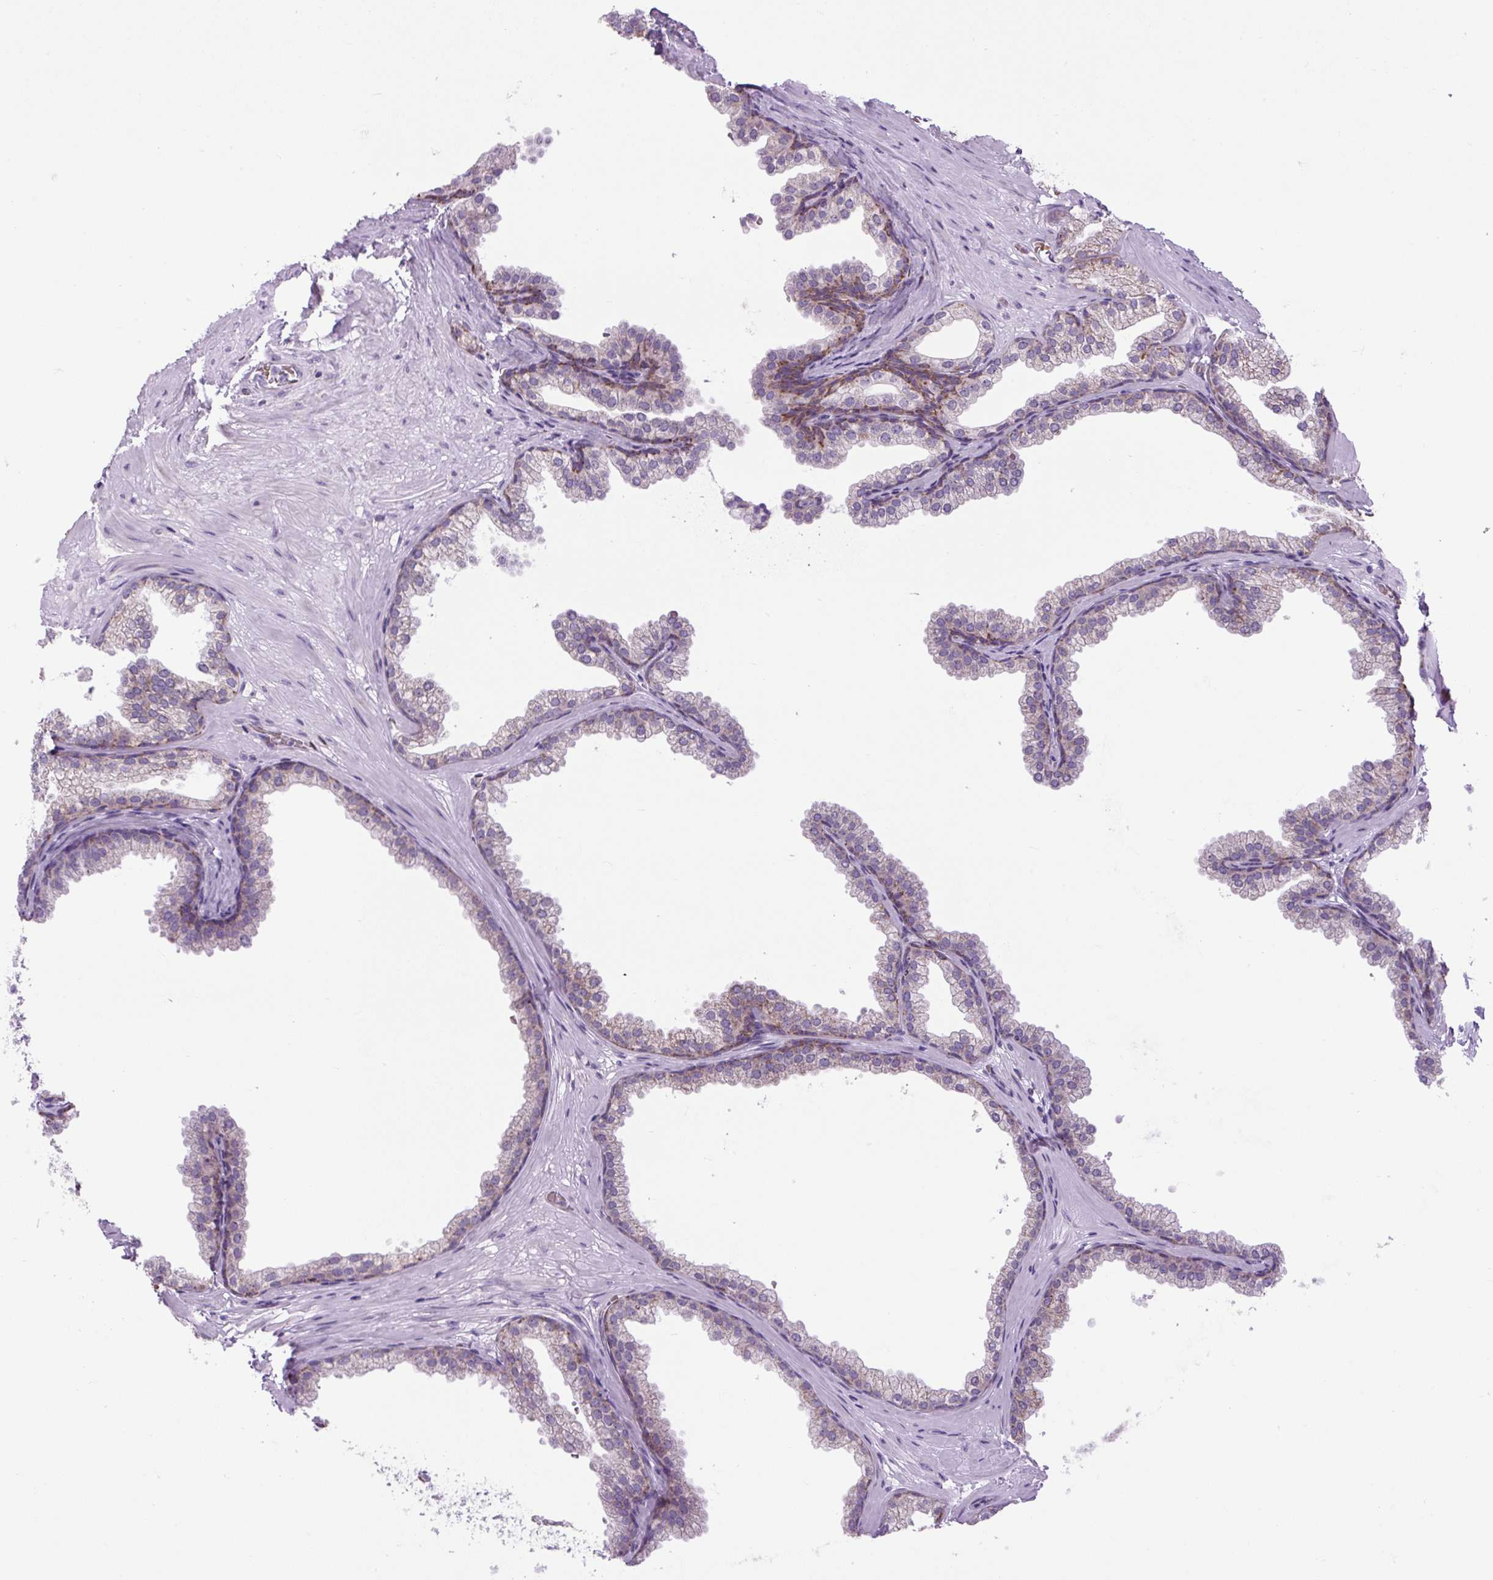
{"staining": {"intensity": "moderate", "quantity": "<25%", "location": "cytoplasmic/membranous"}, "tissue": "prostate", "cell_type": "Glandular cells", "image_type": "normal", "snomed": [{"axis": "morphology", "description": "Normal tissue, NOS"}, {"axis": "topography", "description": "Prostate"}], "caption": "Brown immunohistochemical staining in benign human prostate demonstrates moderate cytoplasmic/membranous expression in approximately <25% of glandular cells.", "gene": "SCO2", "patient": {"sex": "male", "age": 37}}